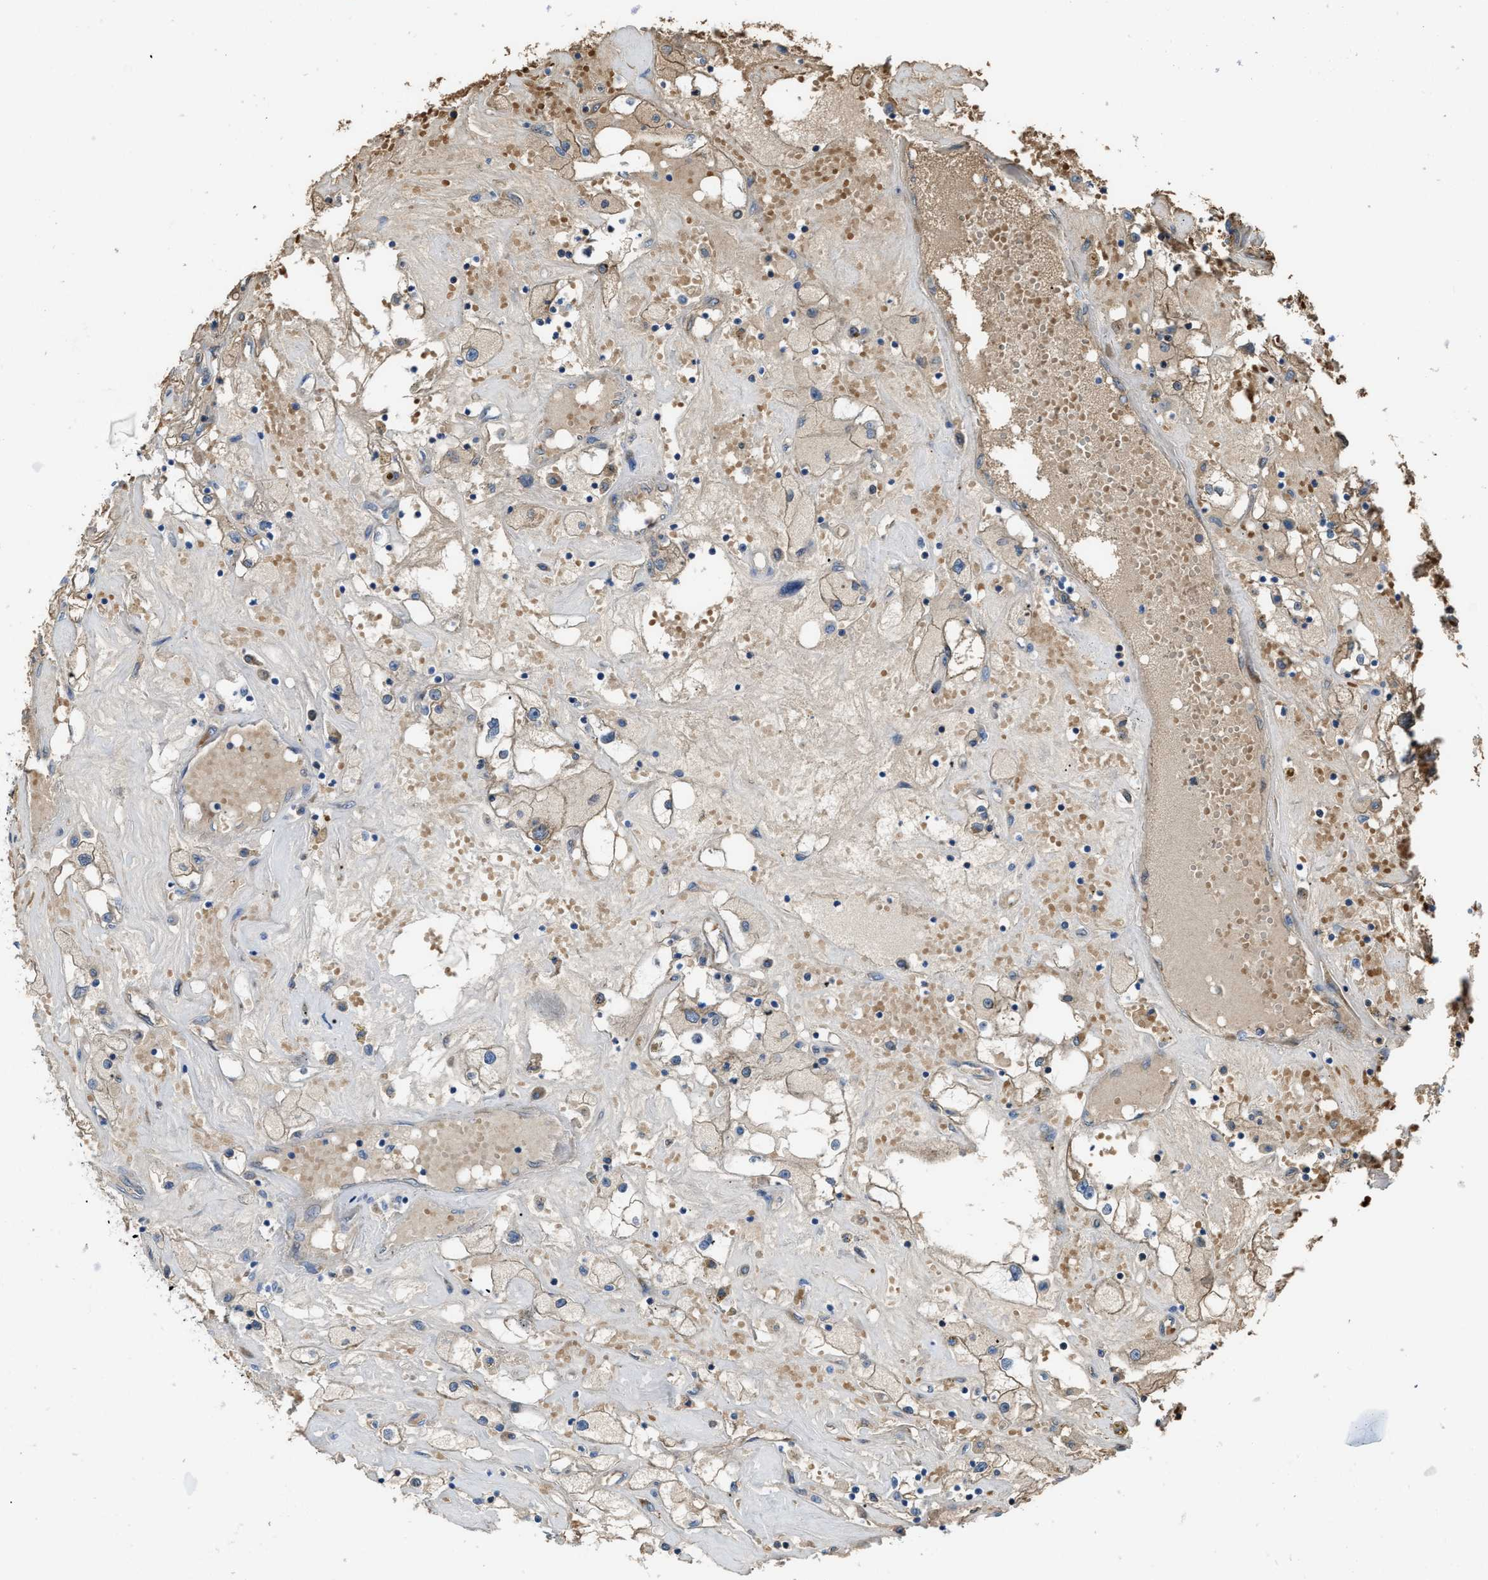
{"staining": {"intensity": "weak", "quantity": ">75%", "location": "cytoplasmic/membranous"}, "tissue": "renal cancer", "cell_type": "Tumor cells", "image_type": "cancer", "snomed": [{"axis": "morphology", "description": "Adenocarcinoma, NOS"}, {"axis": "topography", "description": "Kidney"}], "caption": "Protein staining by immunohistochemistry reveals weak cytoplasmic/membranous staining in about >75% of tumor cells in renal adenocarcinoma.", "gene": "SELENOM", "patient": {"sex": "male", "age": 56}}